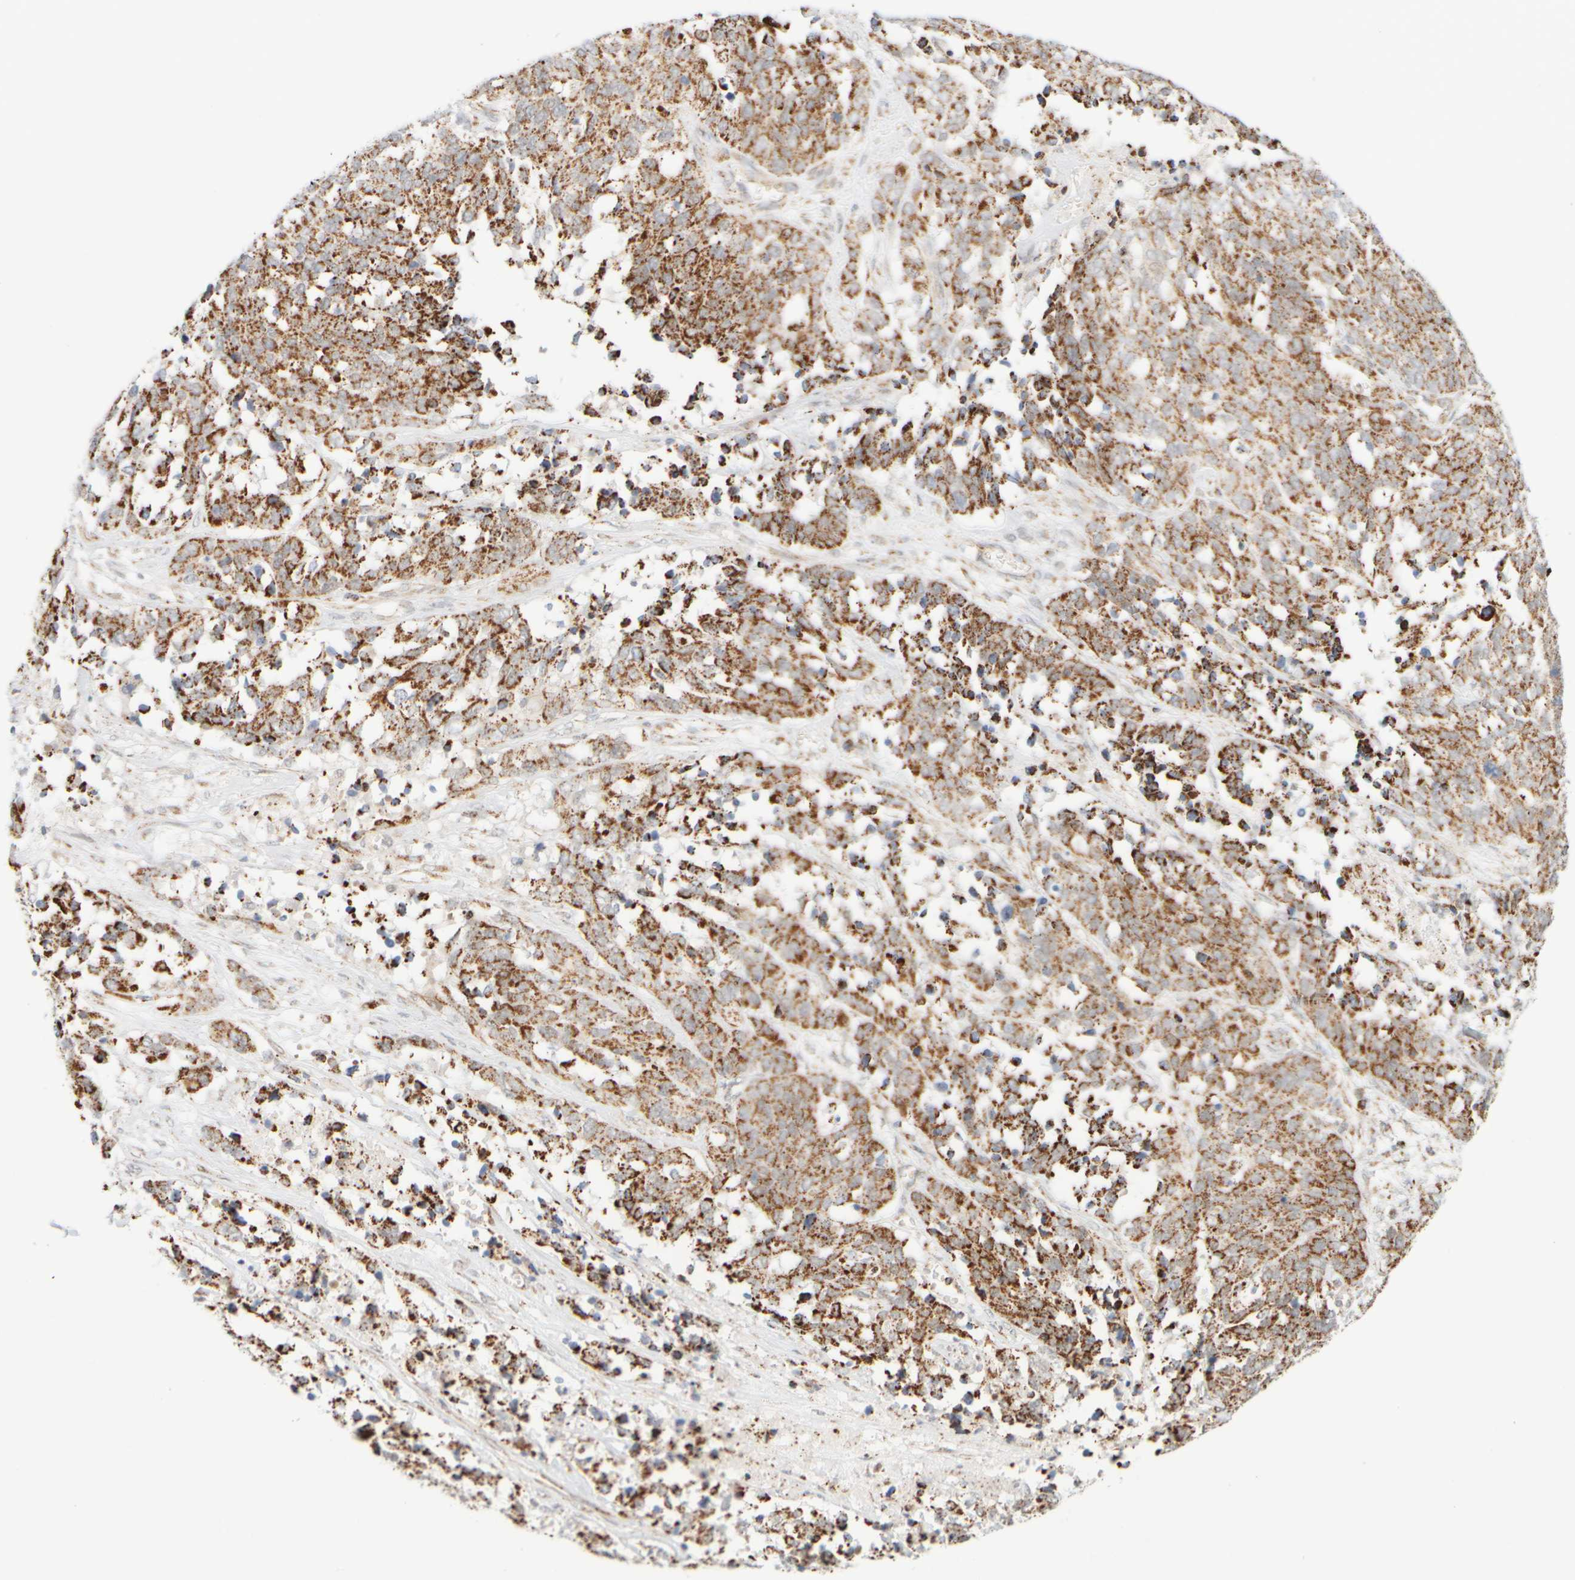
{"staining": {"intensity": "moderate", "quantity": ">75%", "location": "cytoplasmic/membranous"}, "tissue": "ovarian cancer", "cell_type": "Tumor cells", "image_type": "cancer", "snomed": [{"axis": "morphology", "description": "Cystadenocarcinoma, serous, NOS"}, {"axis": "topography", "description": "Ovary"}], "caption": "Protein expression analysis of ovarian serous cystadenocarcinoma displays moderate cytoplasmic/membranous positivity in about >75% of tumor cells. Using DAB (3,3'-diaminobenzidine) (brown) and hematoxylin (blue) stains, captured at high magnification using brightfield microscopy.", "gene": "PPM1K", "patient": {"sex": "female", "age": 44}}